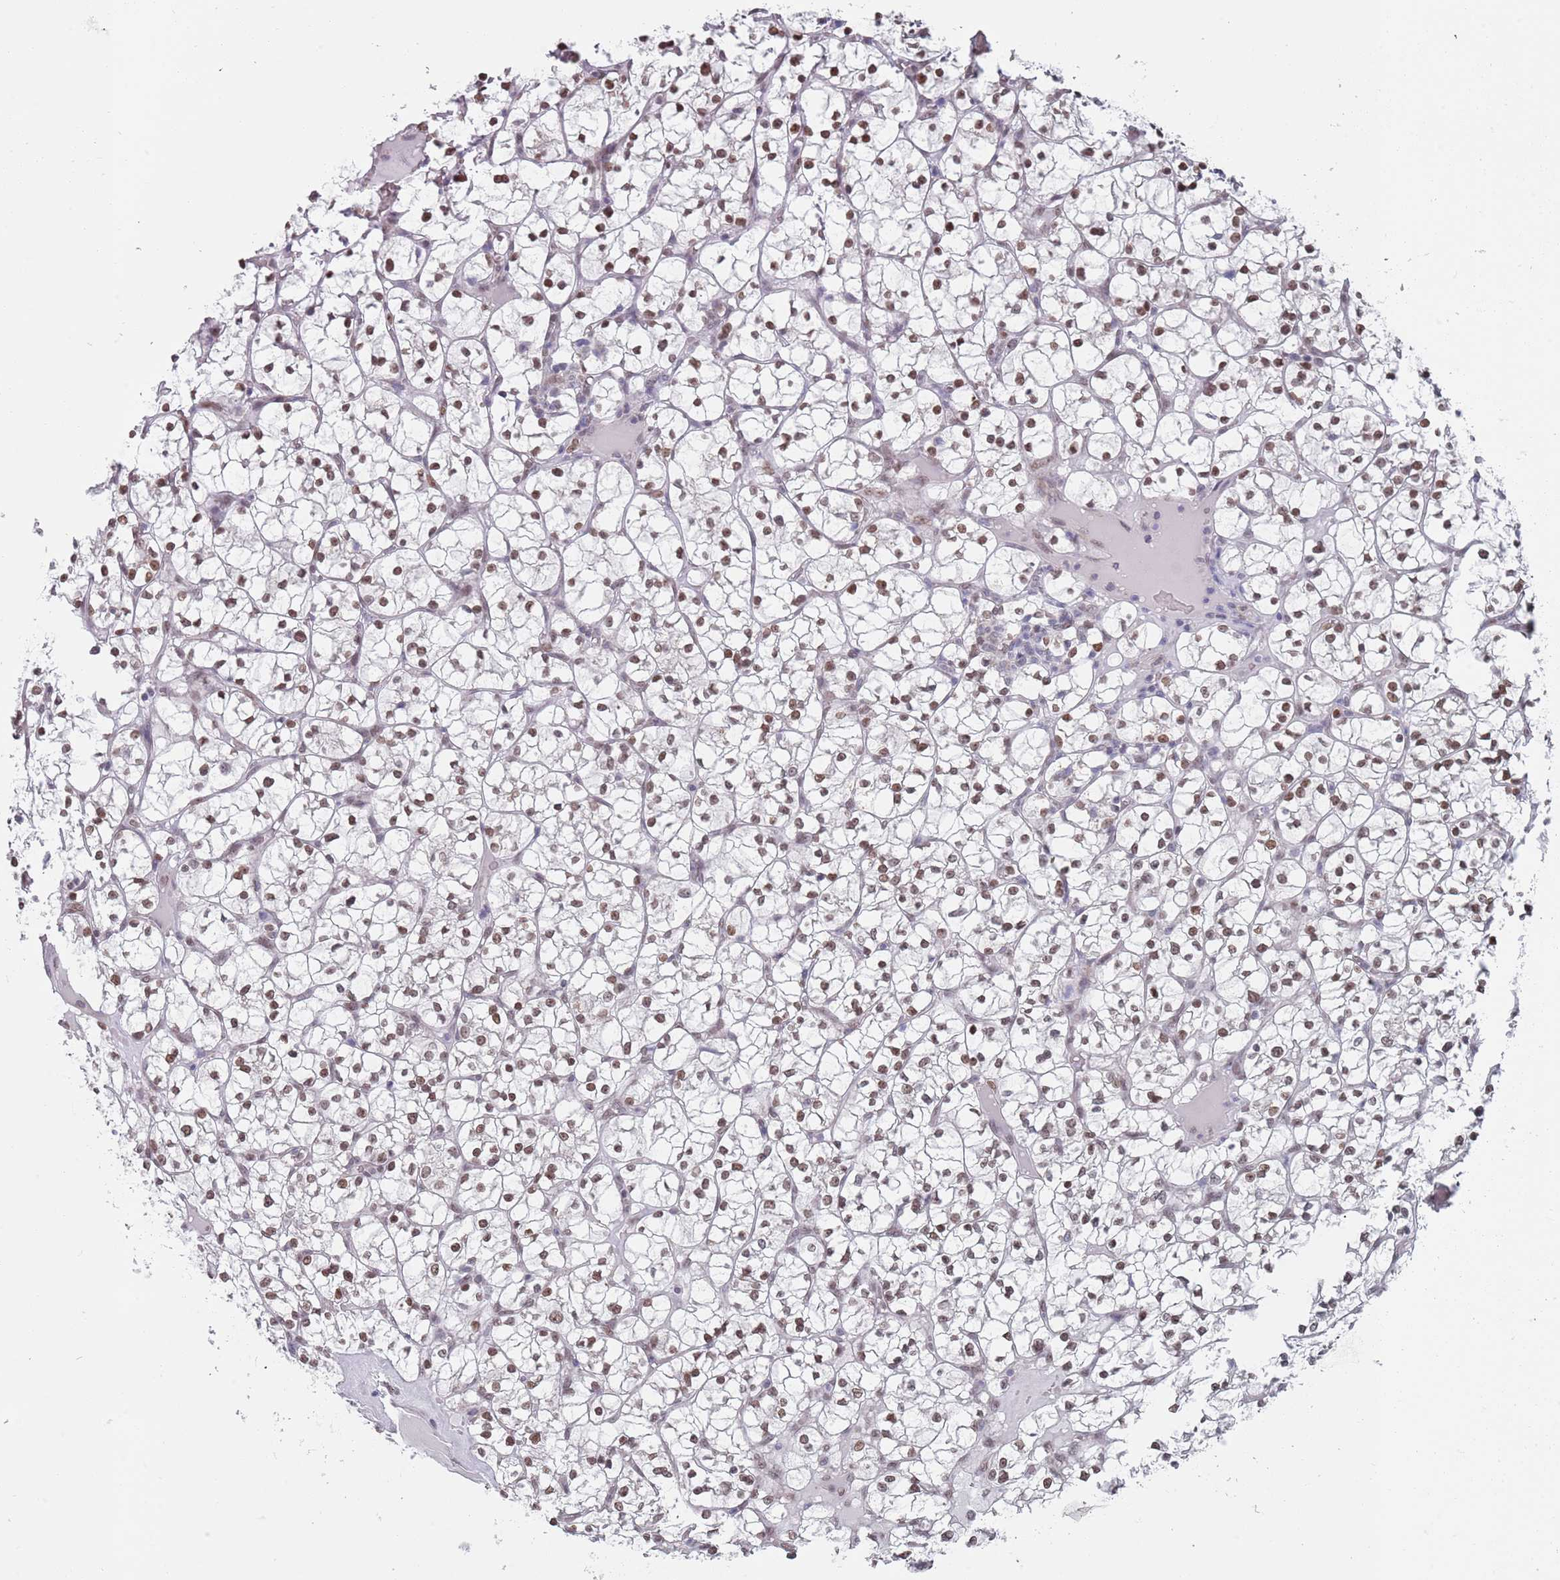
{"staining": {"intensity": "moderate", "quantity": ">75%", "location": "nuclear"}, "tissue": "renal cancer", "cell_type": "Tumor cells", "image_type": "cancer", "snomed": [{"axis": "morphology", "description": "Adenocarcinoma, NOS"}, {"axis": "topography", "description": "Kidney"}], "caption": "A high-resolution photomicrograph shows immunohistochemistry (IHC) staining of renal cancer (adenocarcinoma), which demonstrates moderate nuclear positivity in approximately >75% of tumor cells. (DAB IHC with brightfield microscopy, high magnification).", "gene": "MFSD12", "patient": {"sex": "female", "age": 64}}